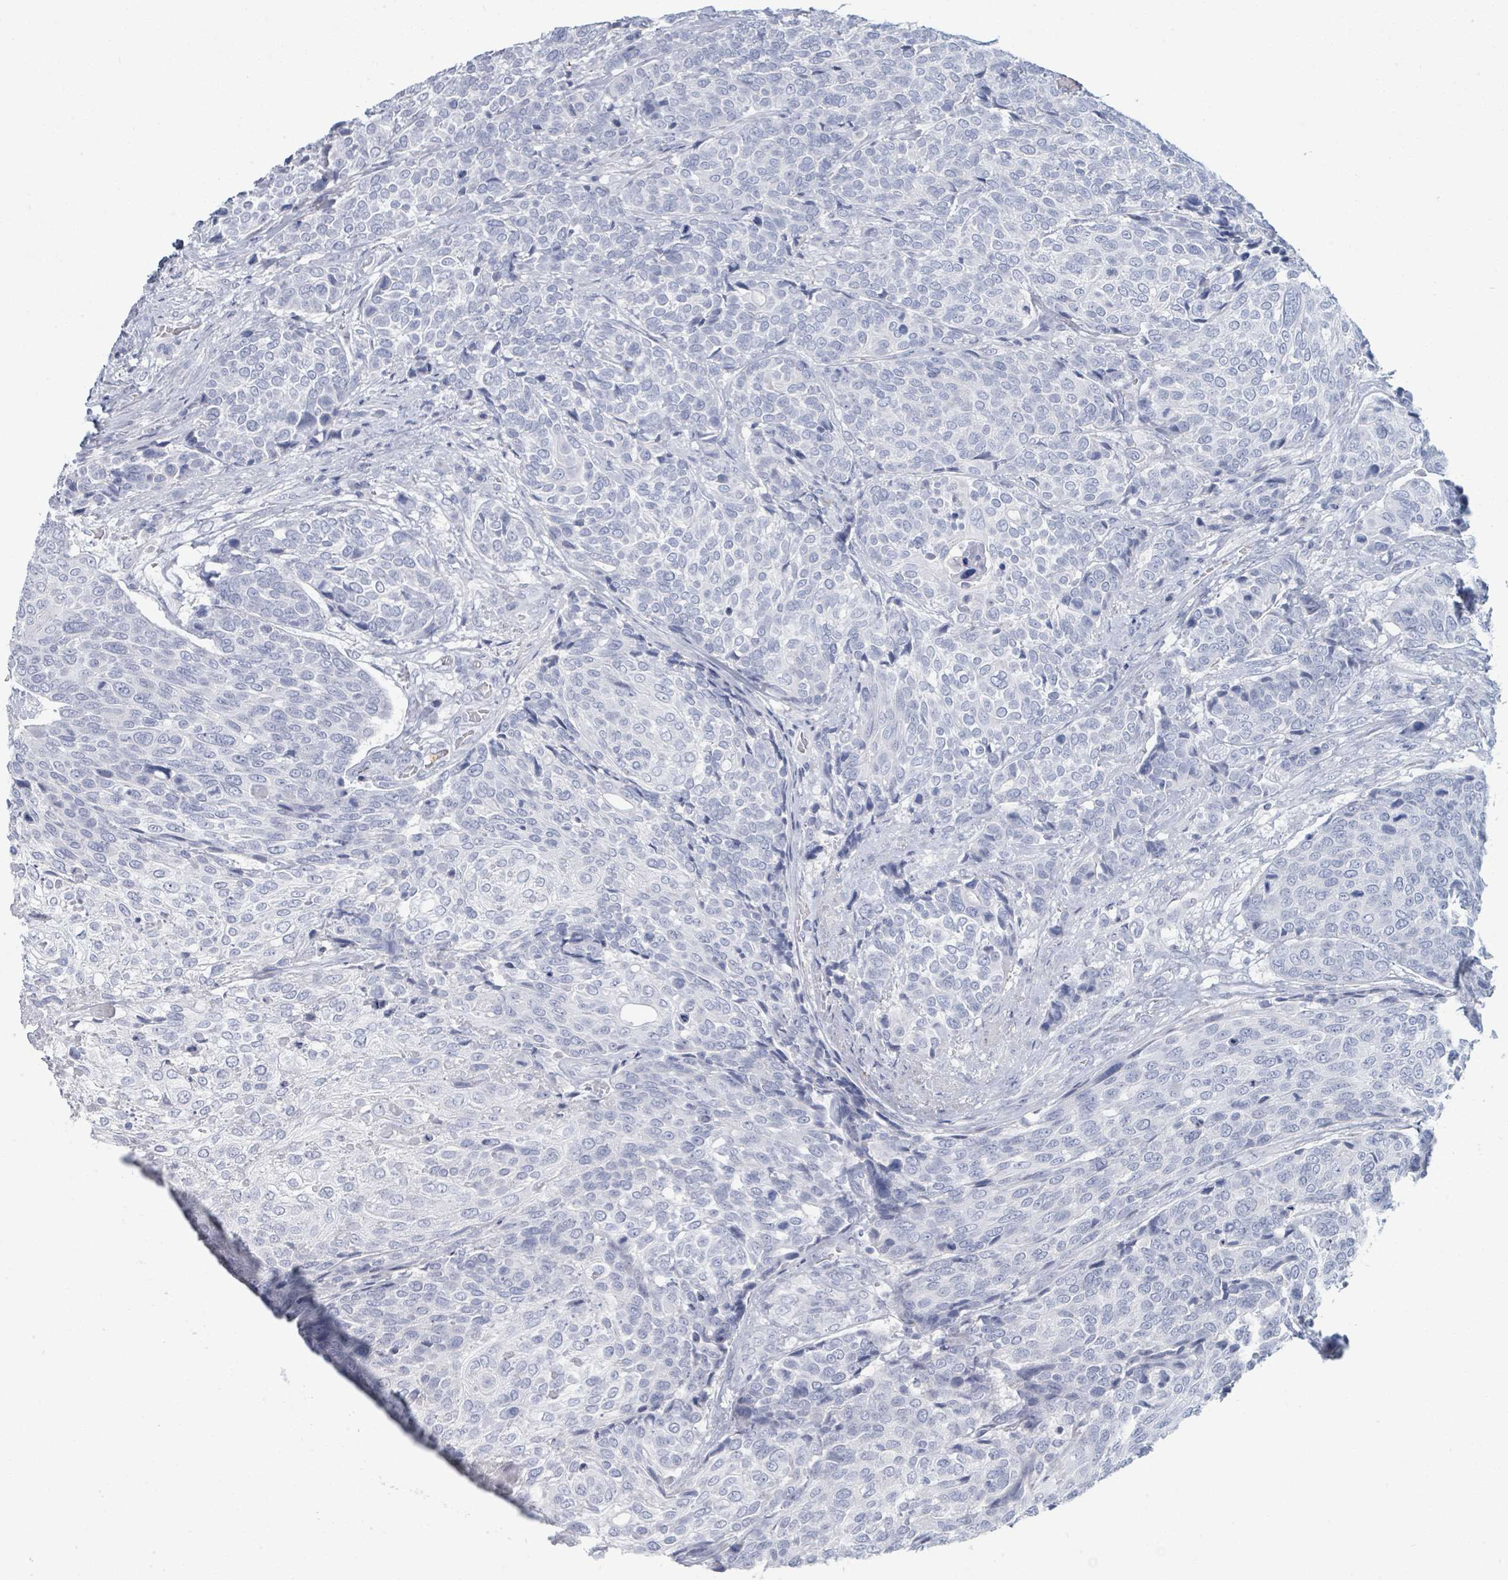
{"staining": {"intensity": "negative", "quantity": "none", "location": "none"}, "tissue": "urothelial cancer", "cell_type": "Tumor cells", "image_type": "cancer", "snomed": [{"axis": "morphology", "description": "Urothelial carcinoma, High grade"}, {"axis": "topography", "description": "Urinary bladder"}], "caption": "Urothelial cancer was stained to show a protein in brown. There is no significant expression in tumor cells. Nuclei are stained in blue.", "gene": "DEFA4", "patient": {"sex": "female", "age": 70}}